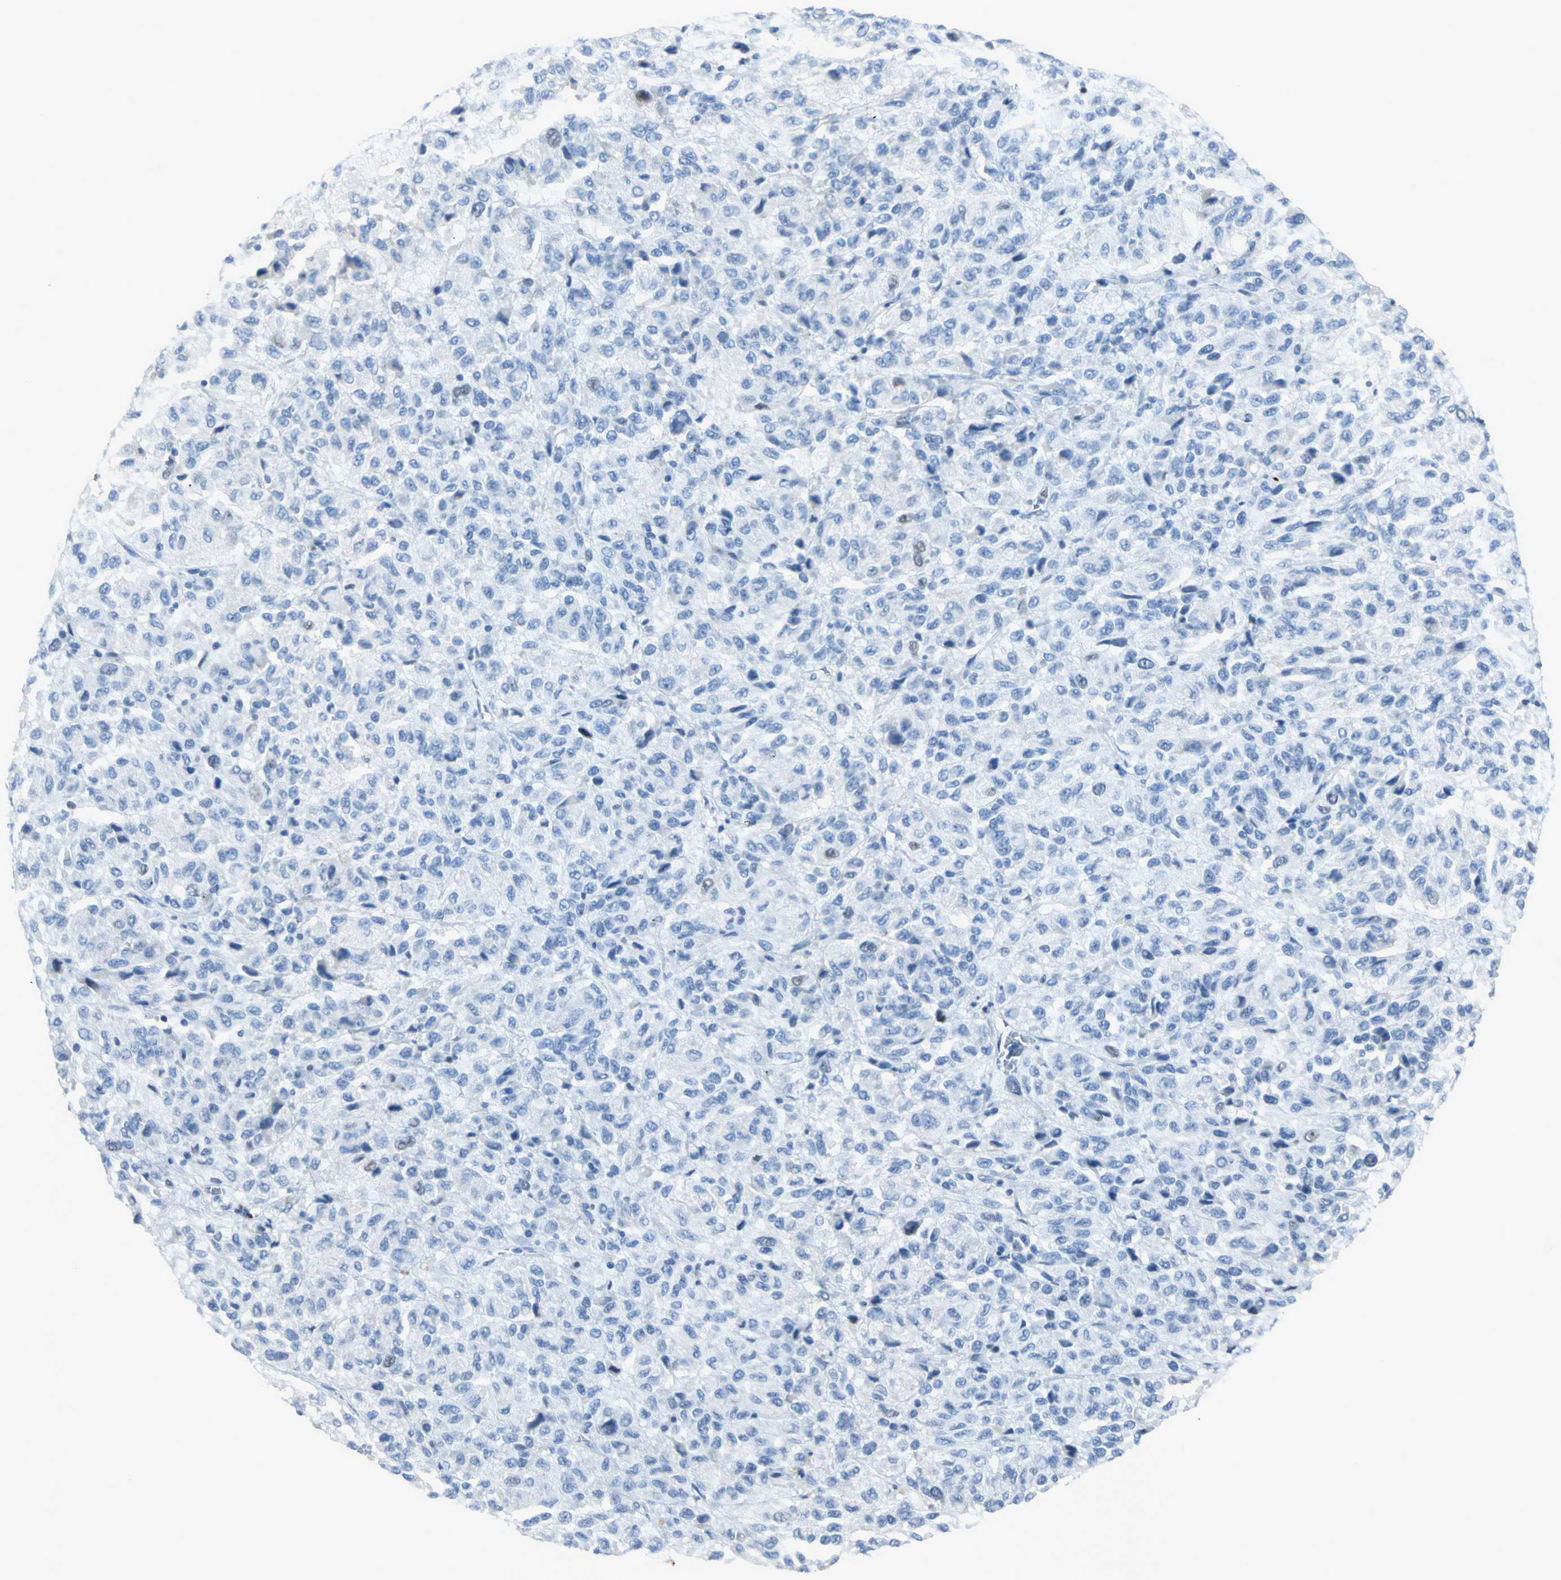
{"staining": {"intensity": "weak", "quantity": "<25%", "location": "nuclear"}, "tissue": "melanoma", "cell_type": "Tumor cells", "image_type": "cancer", "snomed": [{"axis": "morphology", "description": "Malignant melanoma, Metastatic site"}, {"axis": "topography", "description": "Lung"}], "caption": "Immunohistochemical staining of human melanoma displays no significant positivity in tumor cells.", "gene": "MCM3", "patient": {"sex": "male", "age": 64}}